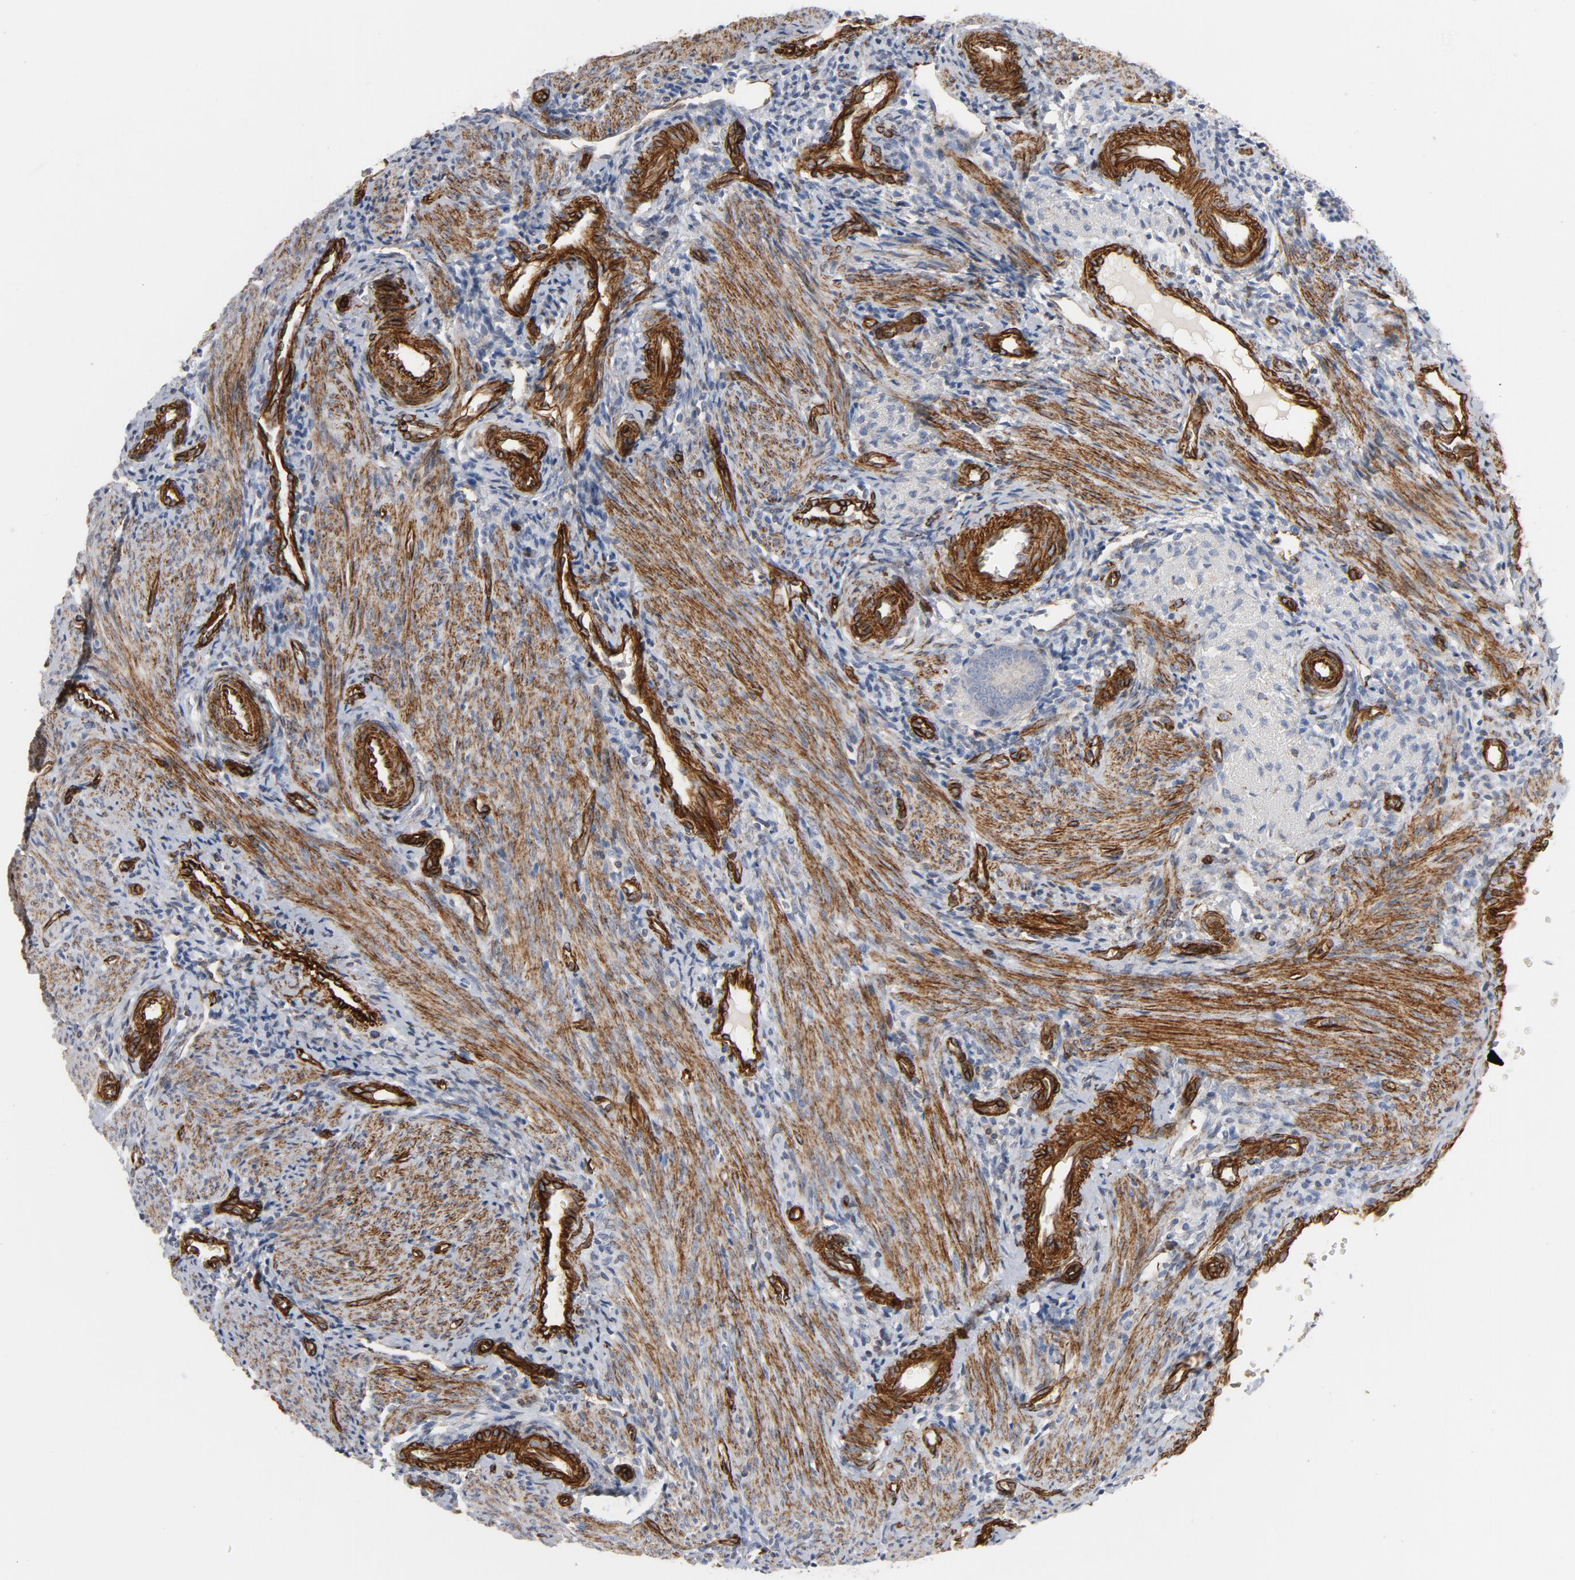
{"staining": {"intensity": "negative", "quantity": "none", "location": "none"}, "tissue": "endometrium", "cell_type": "Cells in endometrial stroma", "image_type": "normal", "snomed": [{"axis": "morphology", "description": "Normal tissue, NOS"}, {"axis": "topography", "description": "Uterus"}, {"axis": "topography", "description": "Endometrium"}], "caption": "DAB immunohistochemical staining of normal endometrium demonstrates no significant staining in cells in endometrial stroma. The staining was performed using DAB to visualize the protein expression in brown, while the nuclei were stained in blue with hematoxylin (Magnification: 20x).", "gene": "GNG2", "patient": {"sex": "female", "age": 33}}